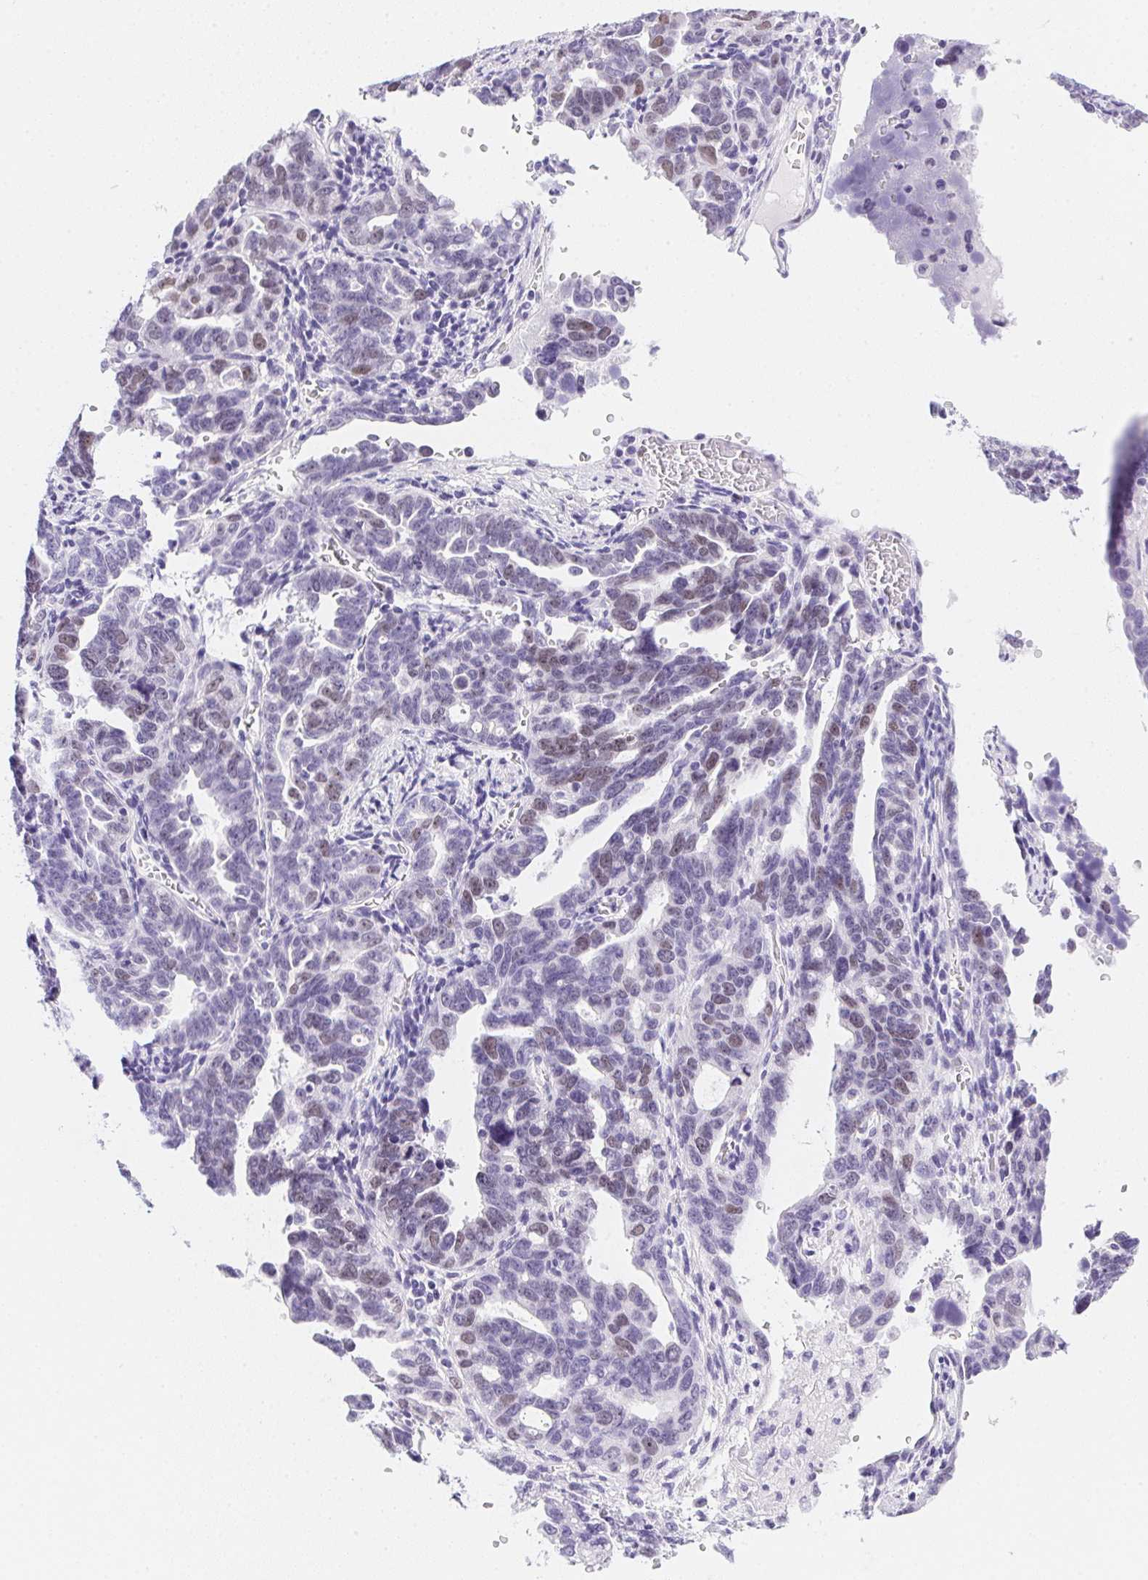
{"staining": {"intensity": "weak", "quantity": "25%-75%", "location": "nuclear"}, "tissue": "ovarian cancer", "cell_type": "Tumor cells", "image_type": "cancer", "snomed": [{"axis": "morphology", "description": "Cystadenocarcinoma, serous, NOS"}, {"axis": "topography", "description": "Ovary"}], "caption": "DAB (3,3'-diaminobenzidine) immunohistochemical staining of serous cystadenocarcinoma (ovarian) demonstrates weak nuclear protein expression in about 25%-75% of tumor cells.", "gene": "HELLS", "patient": {"sex": "female", "age": 69}}